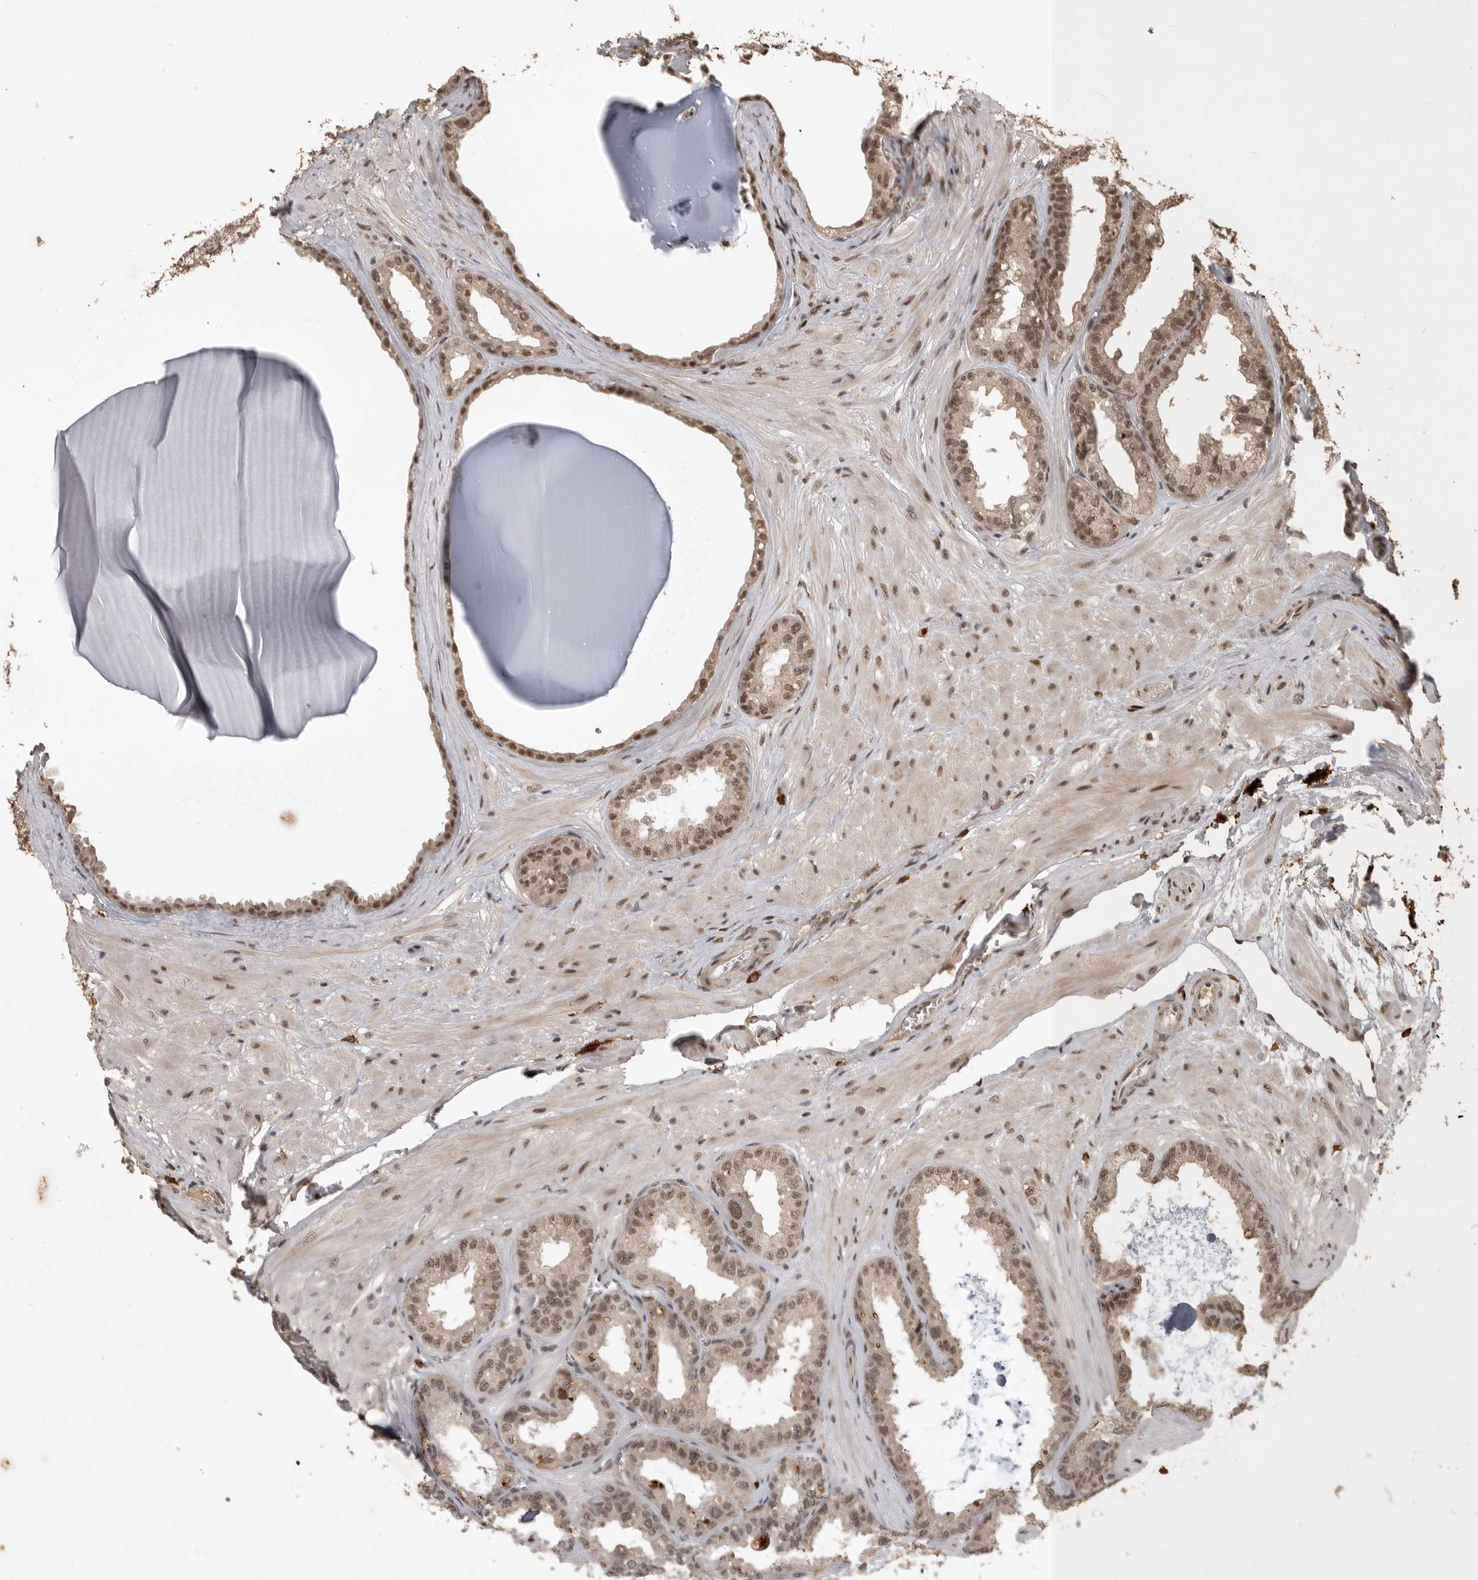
{"staining": {"intensity": "moderate", "quantity": ">75%", "location": "nuclear"}, "tissue": "seminal vesicle", "cell_type": "Glandular cells", "image_type": "normal", "snomed": [{"axis": "morphology", "description": "Normal tissue, NOS"}, {"axis": "topography", "description": "Prostate"}, {"axis": "topography", "description": "Seminal veicle"}], "caption": "Moderate nuclear expression is seen in about >75% of glandular cells in unremarkable seminal vesicle. The protein is shown in brown color, while the nuclei are stained blue.", "gene": "CBLL1", "patient": {"sex": "male", "age": 51}}